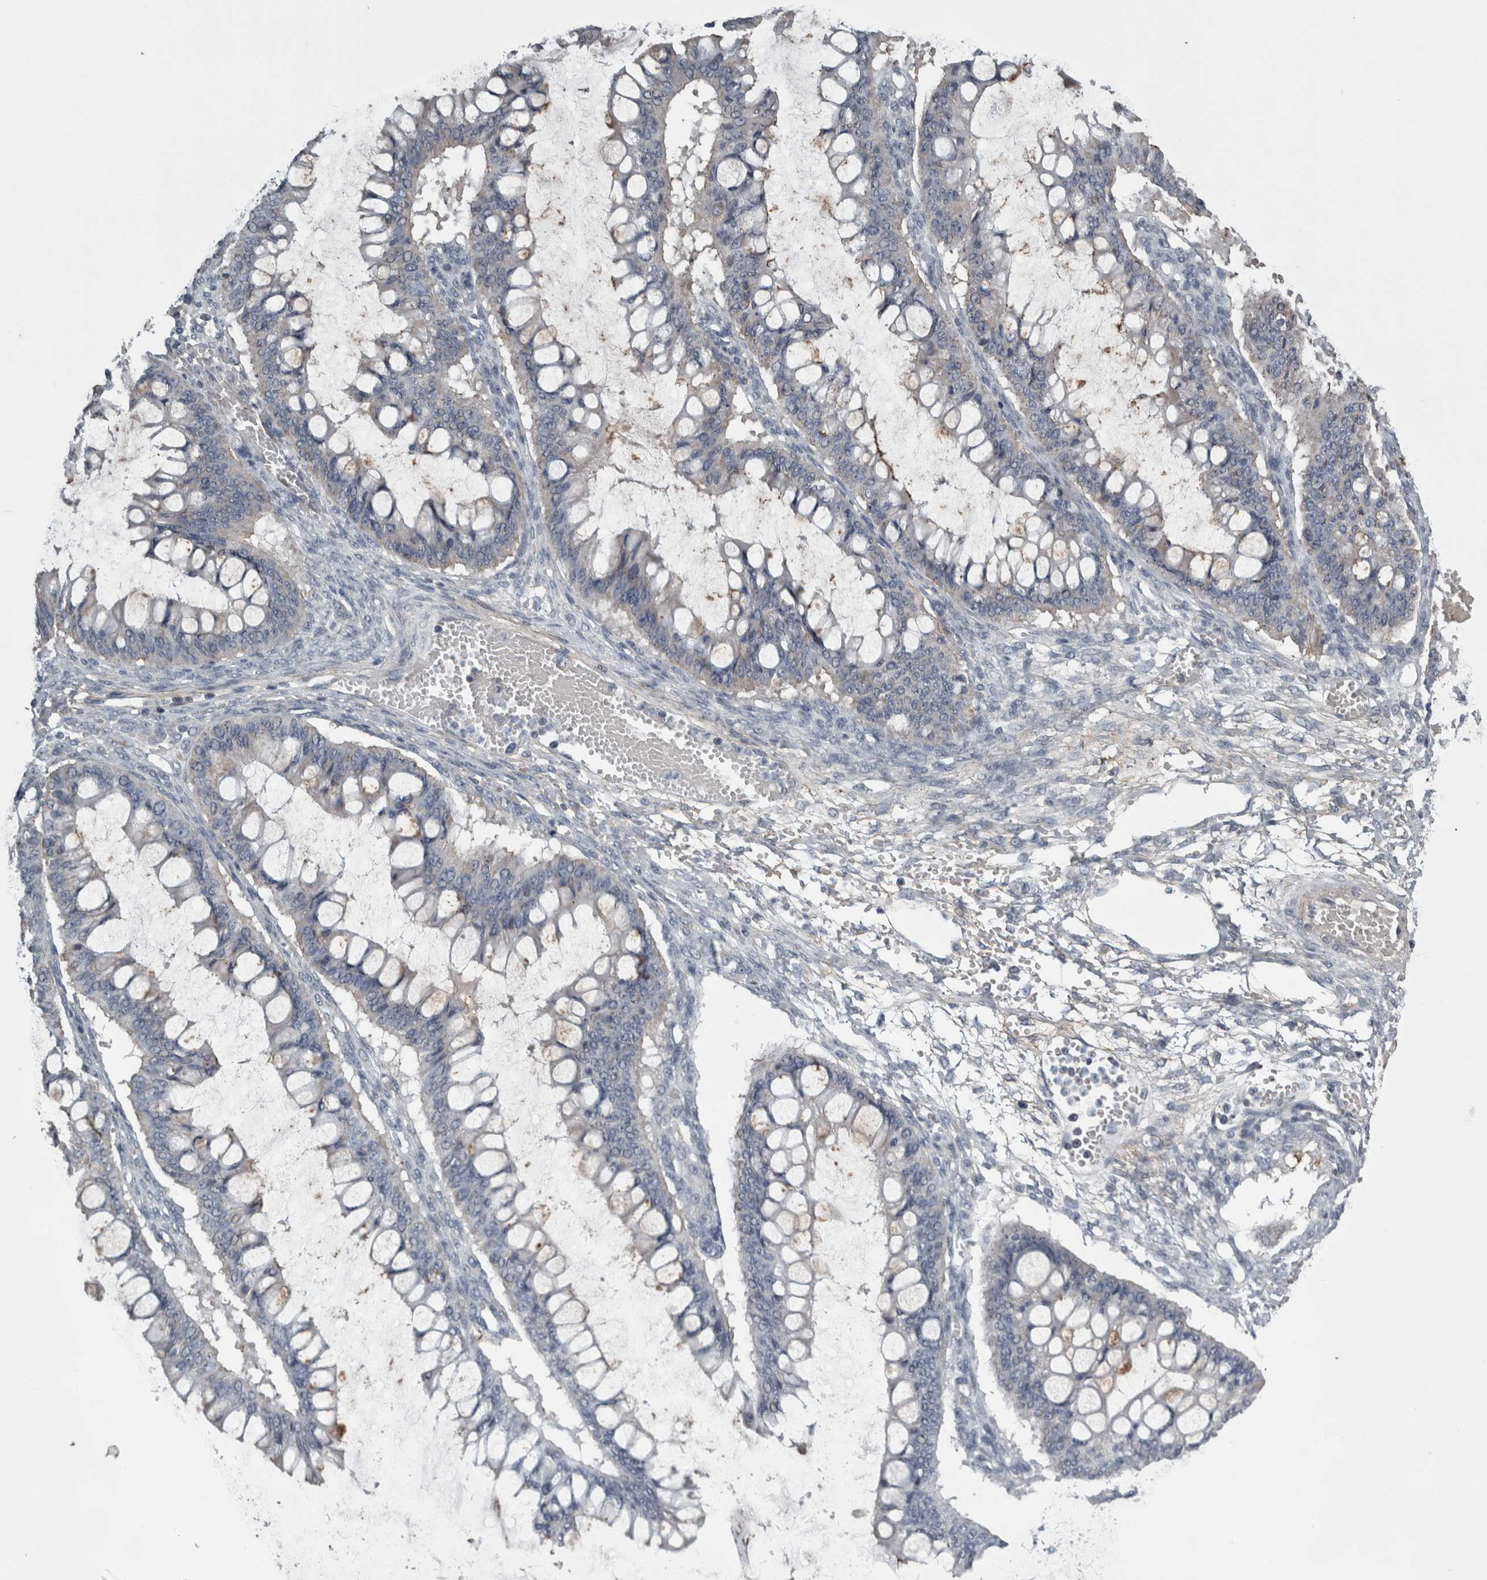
{"staining": {"intensity": "negative", "quantity": "none", "location": "none"}, "tissue": "ovarian cancer", "cell_type": "Tumor cells", "image_type": "cancer", "snomed": [{"axis": "morphology", "description": "Cystadenocarcinoma, mucinous, NOS"}, {"axis": "topography", "description": "Ovary"}], "caption": "This is a micrograph of immunohistochemistry (IHC) staining of ovarian cancer (mucinous cystadenocarcinoma), which shows no positivity in tumor cells.", "gene": "FRK", "patient": {"sex": "female", "age": 73}}